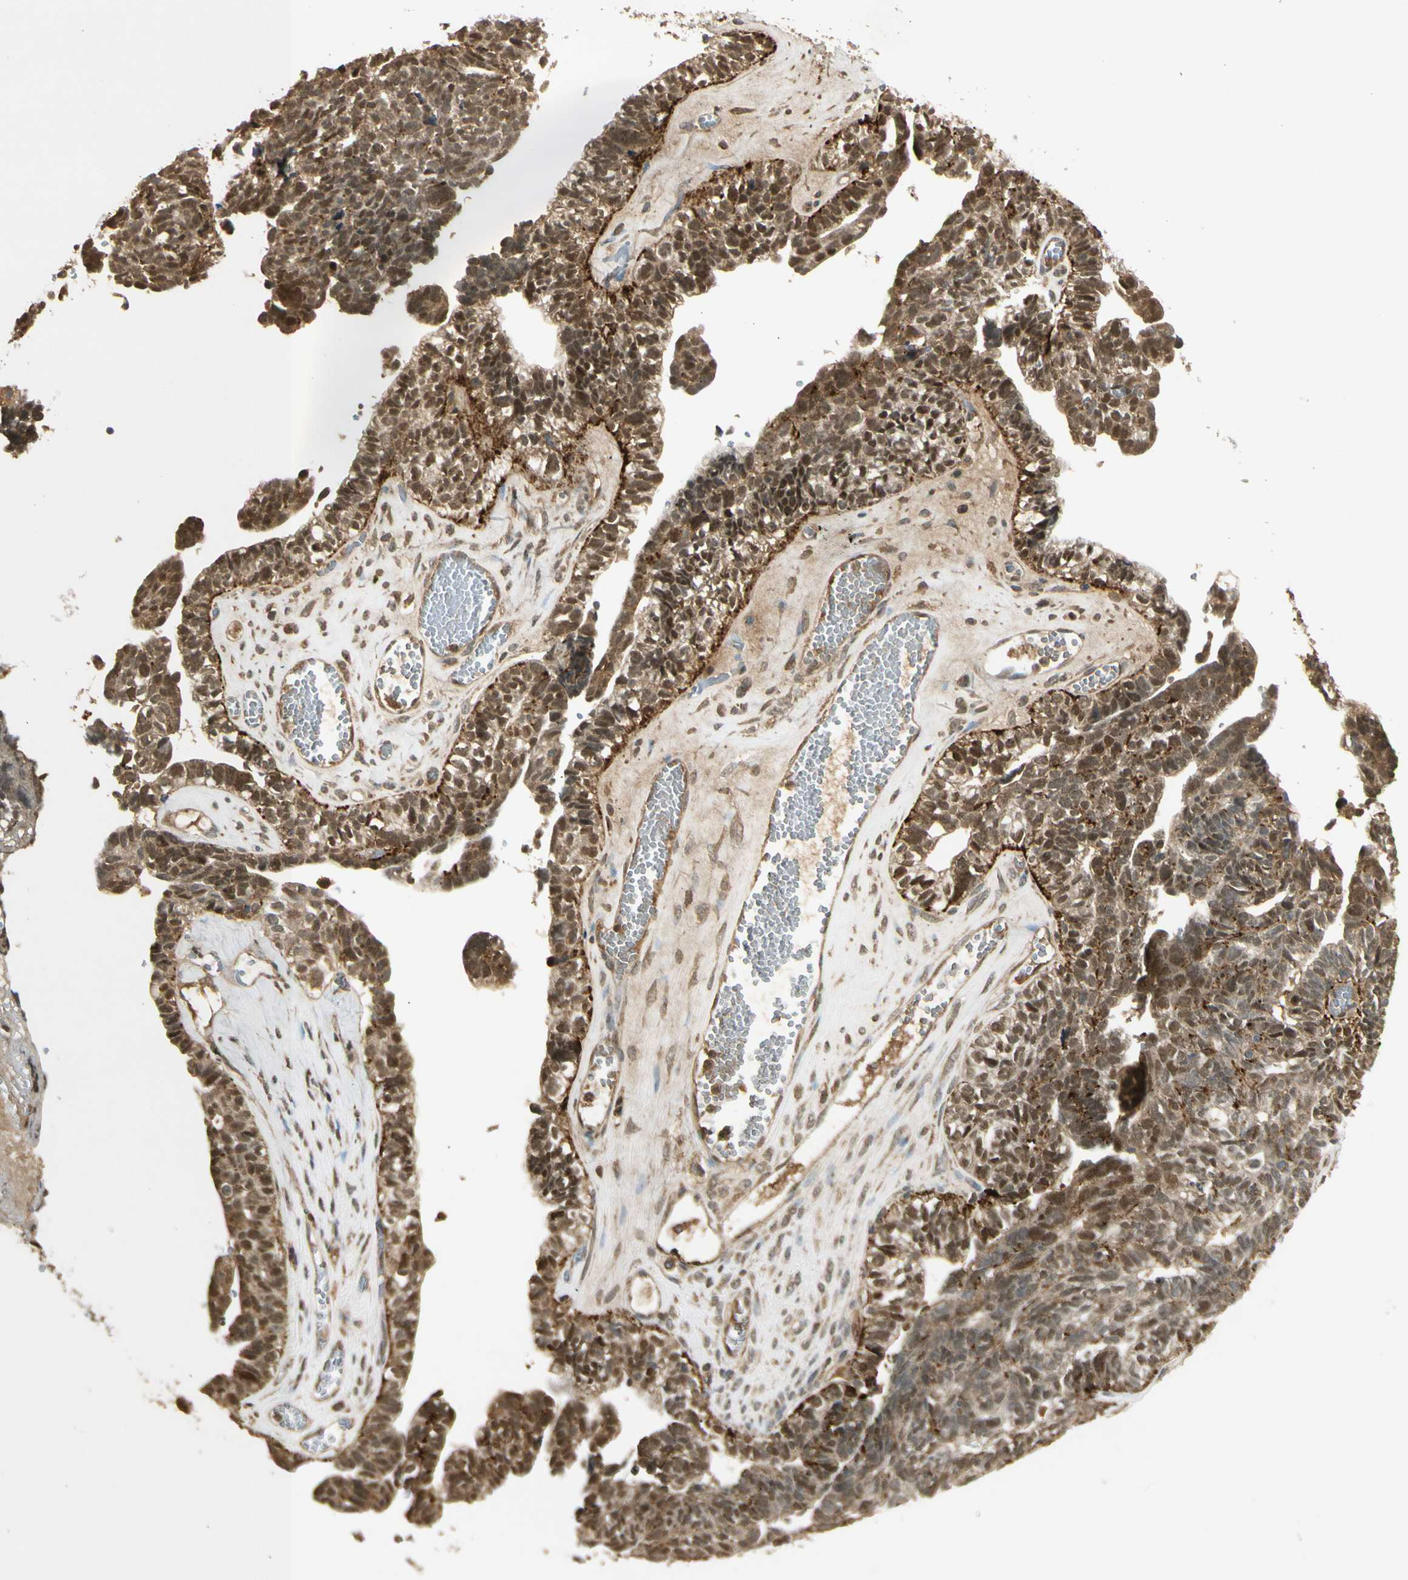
{"staining": {"intensity": "moderate", "quantity": ">75%", "location": "nuclear"}, "tissue": "ovarian cancer", "cell_type": "Tumor cells", "image_type": "cancer", "snomed": [{"axis": "morphology", "description": "Cystadenocarcinoma, serous, NOS"}, {"axis": "topography", "description": "Ovary"}], "caption": "Serous cystadenocarcinoma (ovarian) stained for a protein (brown) shows moderate nuclear positive positivity in approximately >75% of tumor cells.", "gene": "GMEB2", "patient": {"sex": "female", "age": 79}}